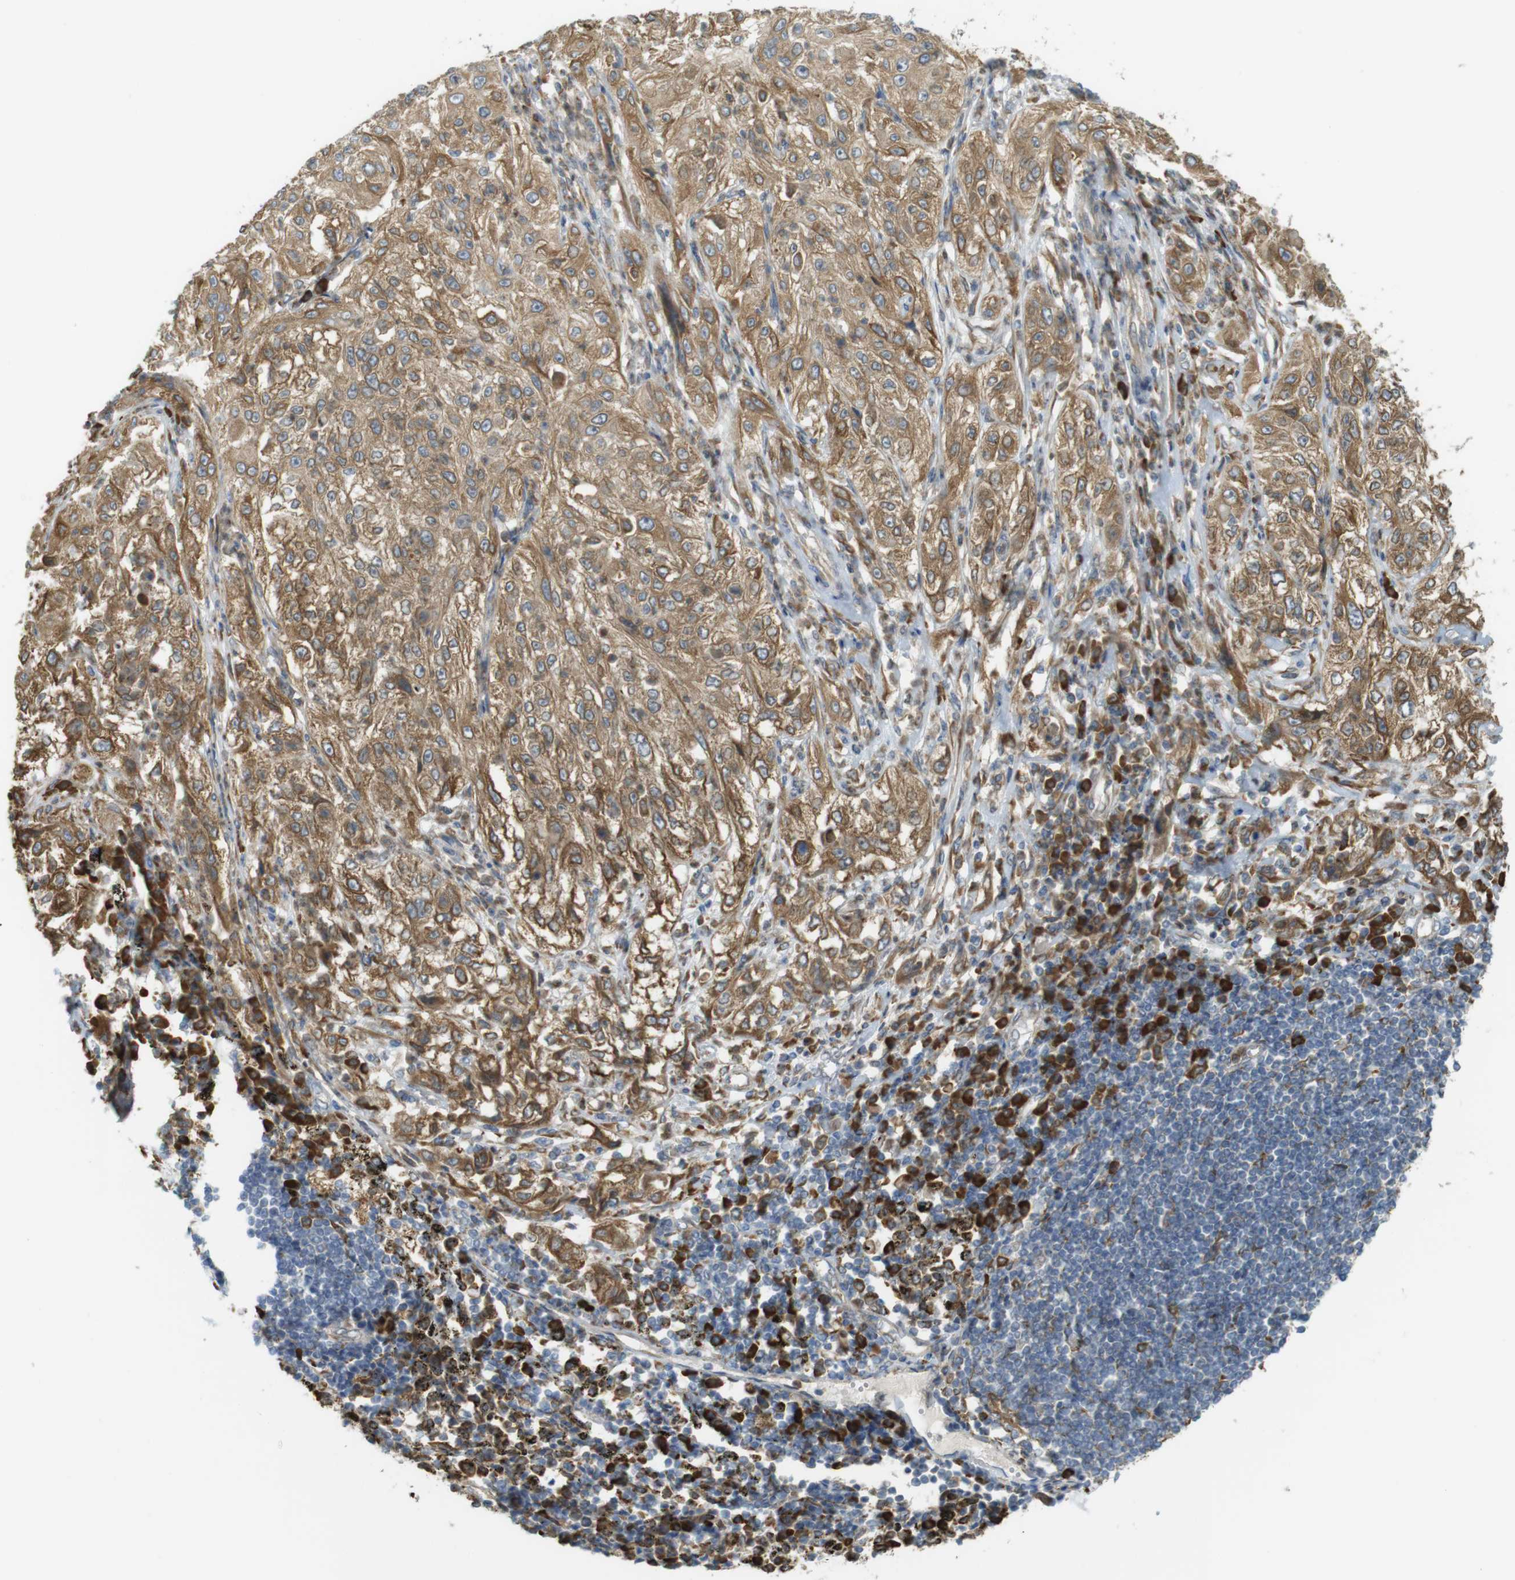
{"staining": {"intensity": "moderate", "quantity": ">75%", "location": "cytoplasmic/membranous"}, "tissue": "lung cancer", "cell_type": "Tumor cells", "image_type": "cancer", "snomed": [{"axis": "morphology", "description": "Inflammation, NOS"}, {"axis": "morphology", "description": "Squamous cell carcinoma, NOS"}, {"axis": "topography", "description": "Lymph node"}, {"axis": "topography", "description": "Soft tissue"}, {"axis": "topography", "description": "Lung"}], "caption": "A photomicrograph of human squamous cell carcinoma (lung) stained for a protein displays moderate cytoplasmic/membranous brown staining in tumor cells.", "gene": "MBOAT2", "patient": {"sex": "male", "age": 66}}